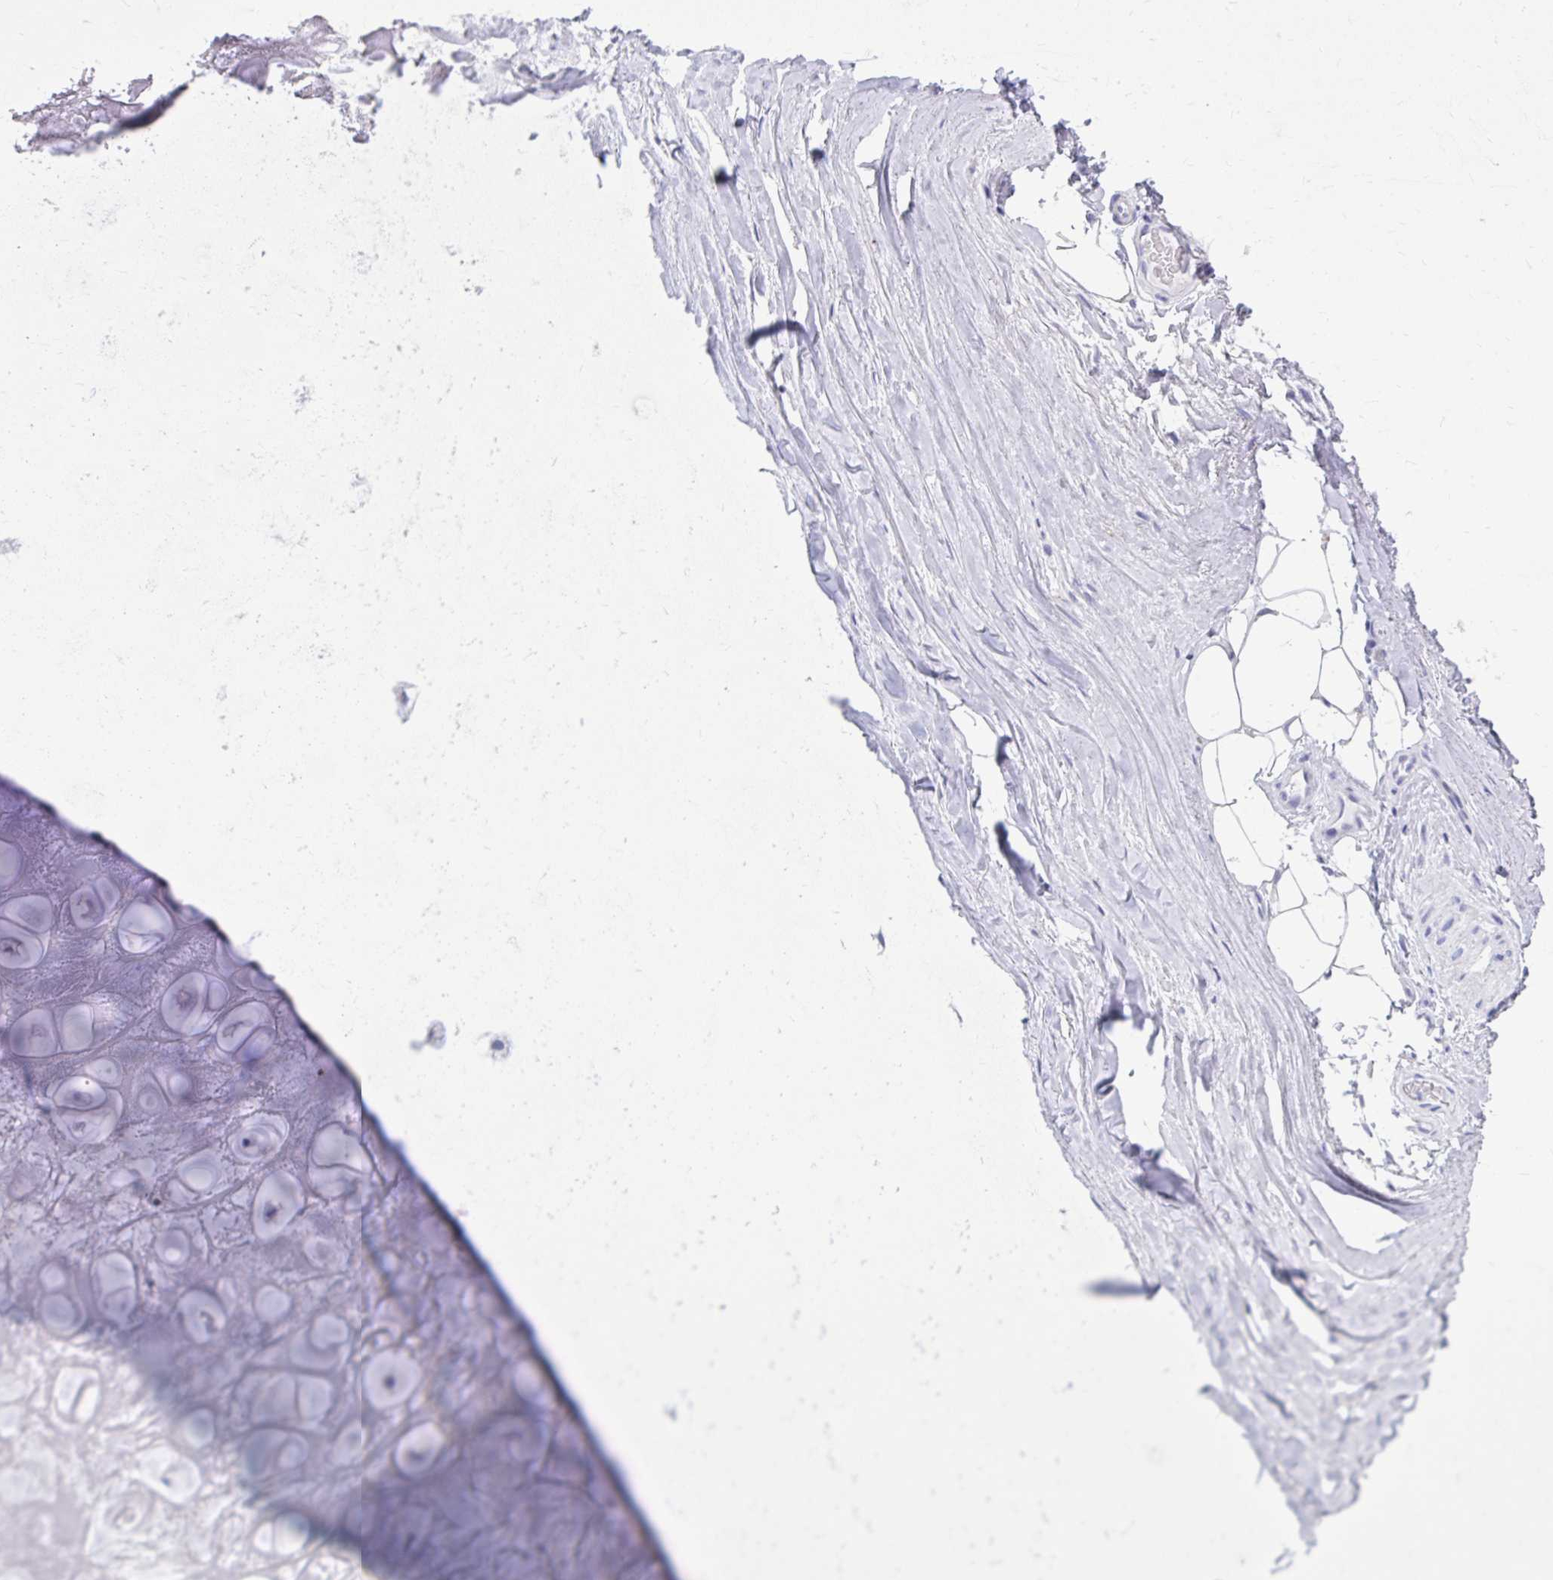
{"staining": {"intensity": "negative", "quantity": "none", "location": "none"}, "tissue": "adipose tissue", "cell_type": "Adipocytes", "image_type": "normal", "snomed": [{"axis": "morphology", "description": "Normal tissue, NOS"}, {"axis": "topography", "description": "Lymph node"}, {"axis": "topography", "description": "Cartilage tissue"}, {"axis": "topography", "description": "Nasopharynx"}], "caption": "This is an IHC micrograph of benign adipose tissue. There is no staining in adipocytes.", "gene": "BCL6B", "patient": {"sex": "male", "age": 63}}